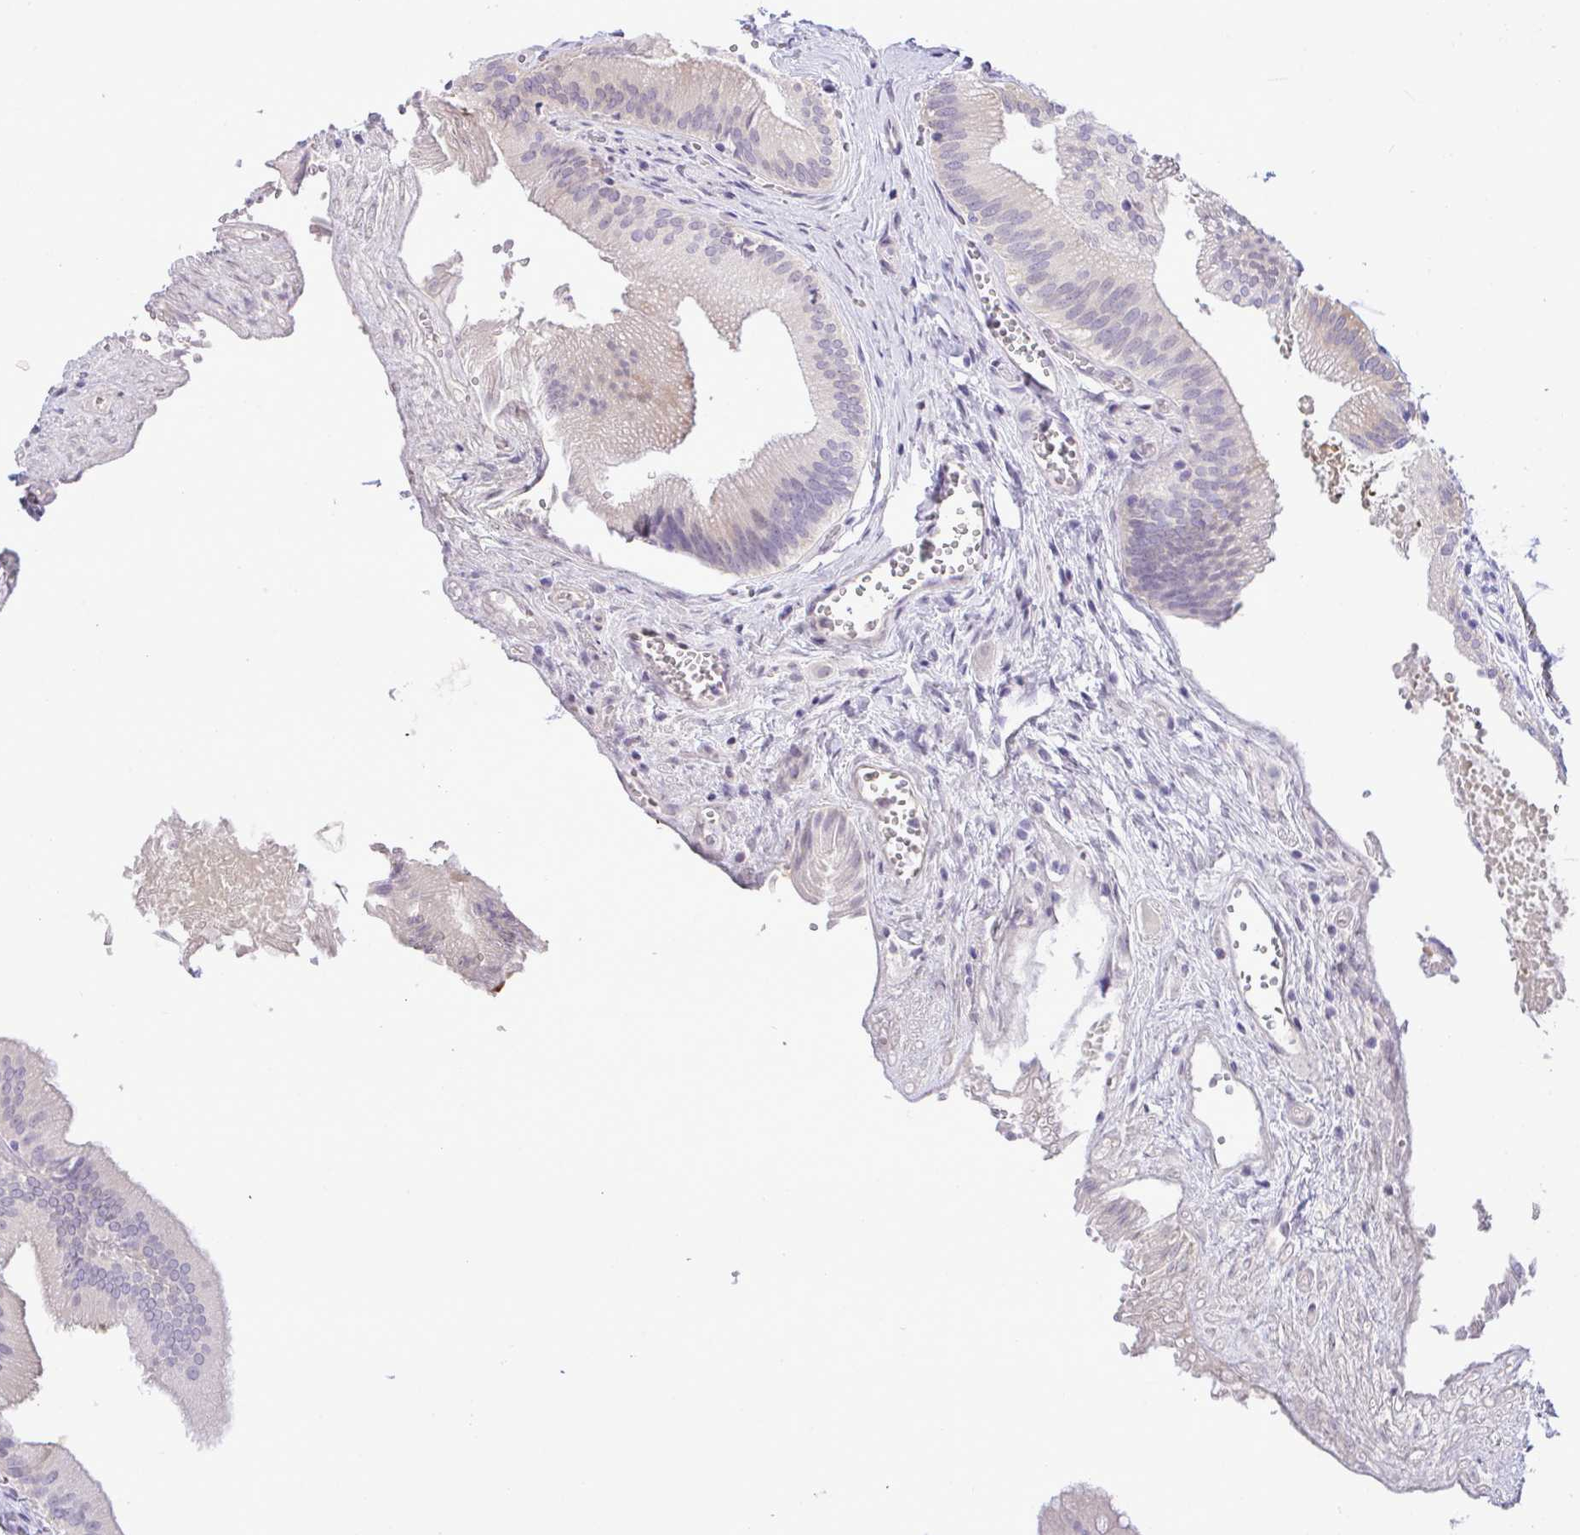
{"staining": {"intensity": "moderate", "quantity": "25%-75%", "location": "cytoplasmic/membranous"}, "tissue": "gallbladder", "cell_type": "Glandular cells", "image_type": "normal", "snomed": [{"axis": "morphology", "description": "Normal tissue, NOS"}, {"axis": "topography", "description": "Gallbladder"}], "caption": "An image of human gallbladder stained for a protein shows moderate cytoplasmic/membranous brown staining in glandular cells.", "gene": "ZNF485", "patient": {"sex": "male", "age": 17}}